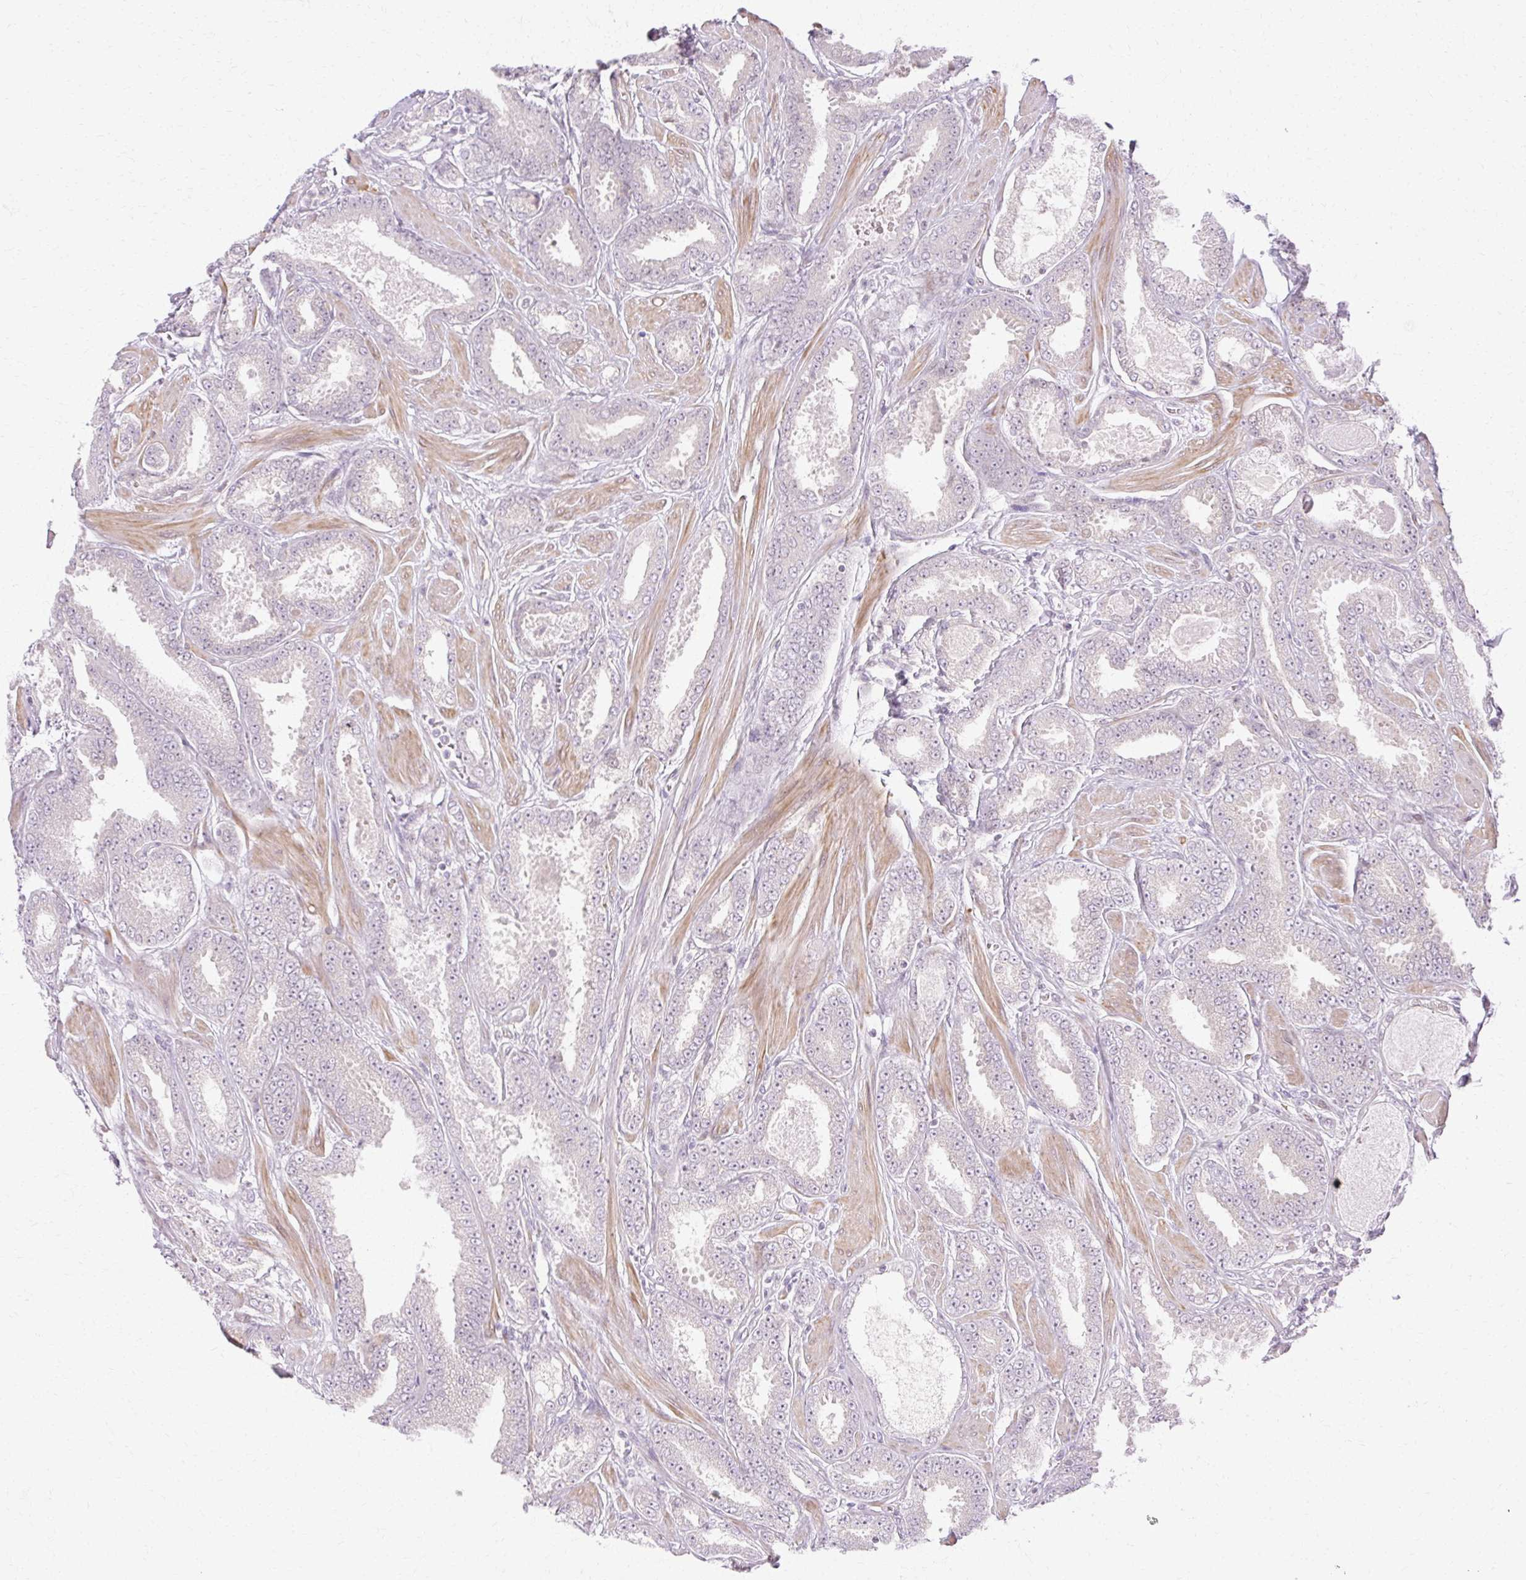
{"staining": {"intensity": "negative", "quantity": "none", "location": "none"}, "tissue": "prostate cancer", "cell_type": "Tumor cells", "image_type": "cancer", "snomed": [{"axis": "morphology", "description": "Adenocarcinoma, Low grade"}, {"axis": "topography", "description": "Prostate"}], "caption": "High magnification brightfield microscopy of prostate cancer stained with DAB (3,3'-diaminobenzidine) (brown) and counterstained with hematoxylin (blue): tumor cells show no significant expression.", "gene": "C3orf49", "patient": {"sex": "male", "age": 42}}